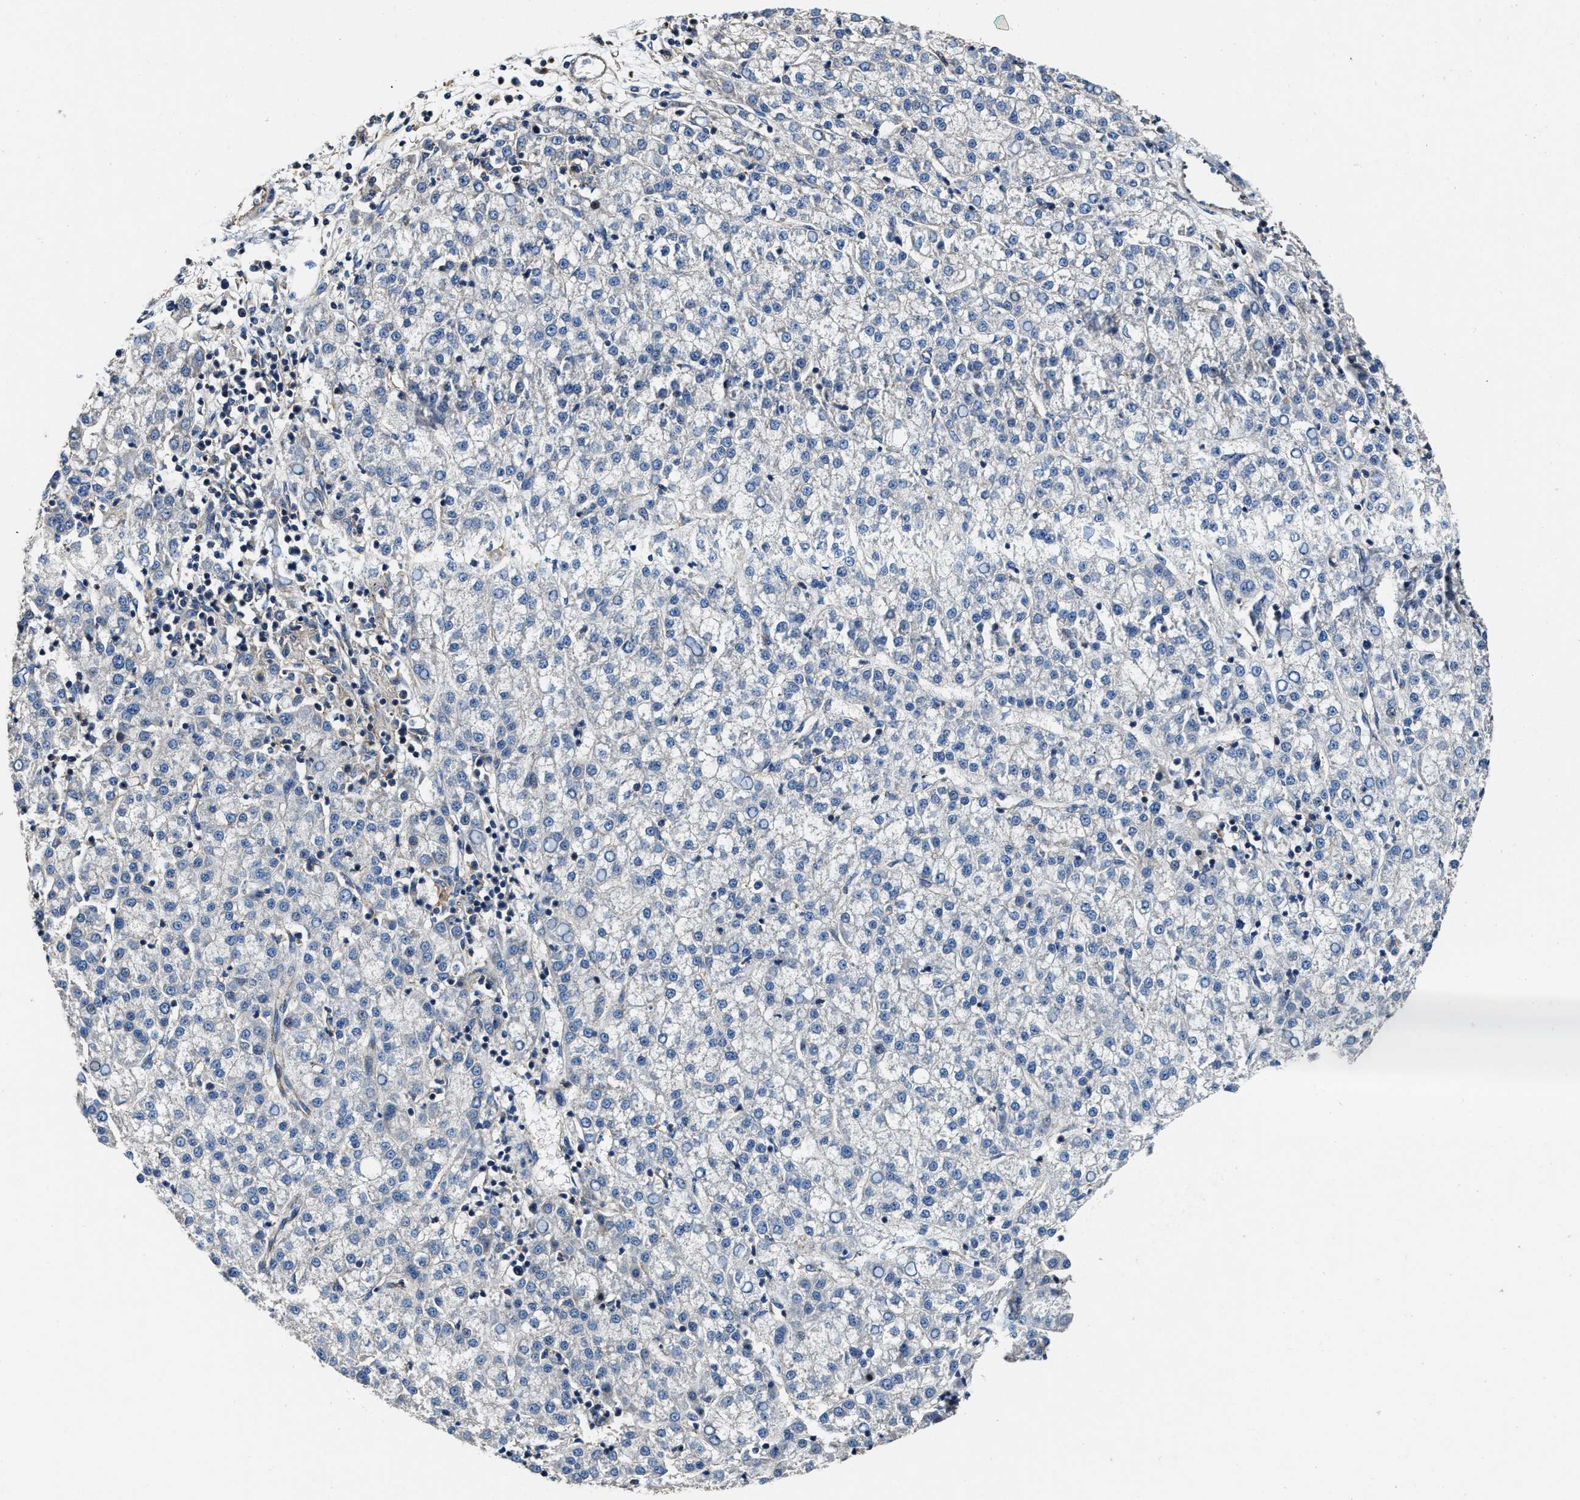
{"staining": {"intensity": "negative", "quantity": "none", "location": "none"}, "tissue": "liver cancer", "cell_type": "Tumor cells", "image_type": "cancer", "snomed": [{"axis": "morphology", "description": "Carcinoma, Hepatocellular, NOS"}, {"axis": "topography", "description": "Liver"}], "caption": "An image of liver hepatocellular carcinoma stained for a protein displays no brown staining in tumor cells.", "gene": "PTAR1", "patient": {"sex": "female", "age": 58}}